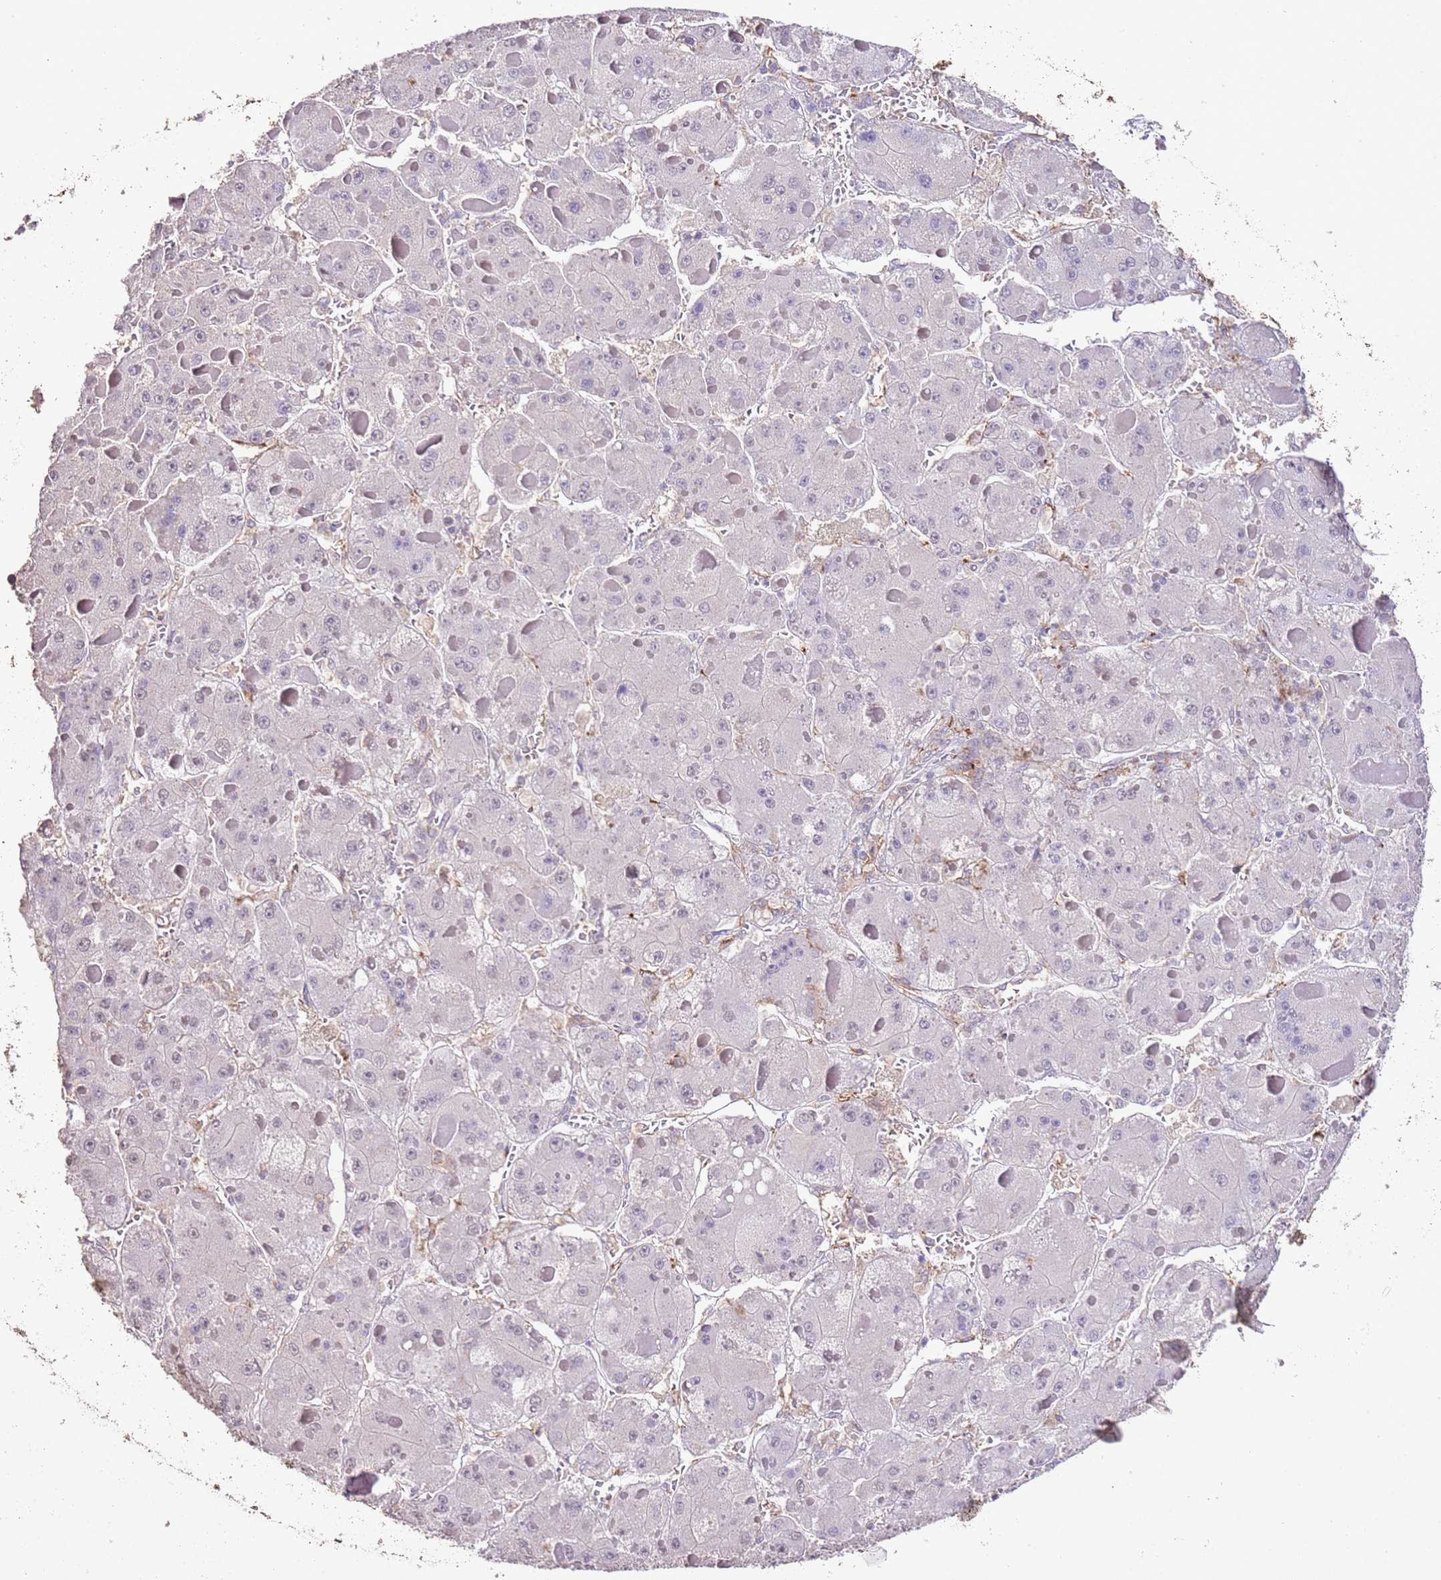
{"staining": {"intensity": "weak", "quantity": "<25%", "location": "nuclear"}, "tissue": "liver cancer", "cell_type": "Tumor cells", "image_type": "cancer", "snomed": [{"axis": "morphology", "description": "Carcinoma, Hepatocellular, NOS"}, {"axis": "topography", "description": "Liver"}], "caption": "Tumor cells are negative for brown protein staining in hepatocellular carcinoma (liver).", "gene": "IZUMO4", "patient": {"sex": "female", "age": 73}}